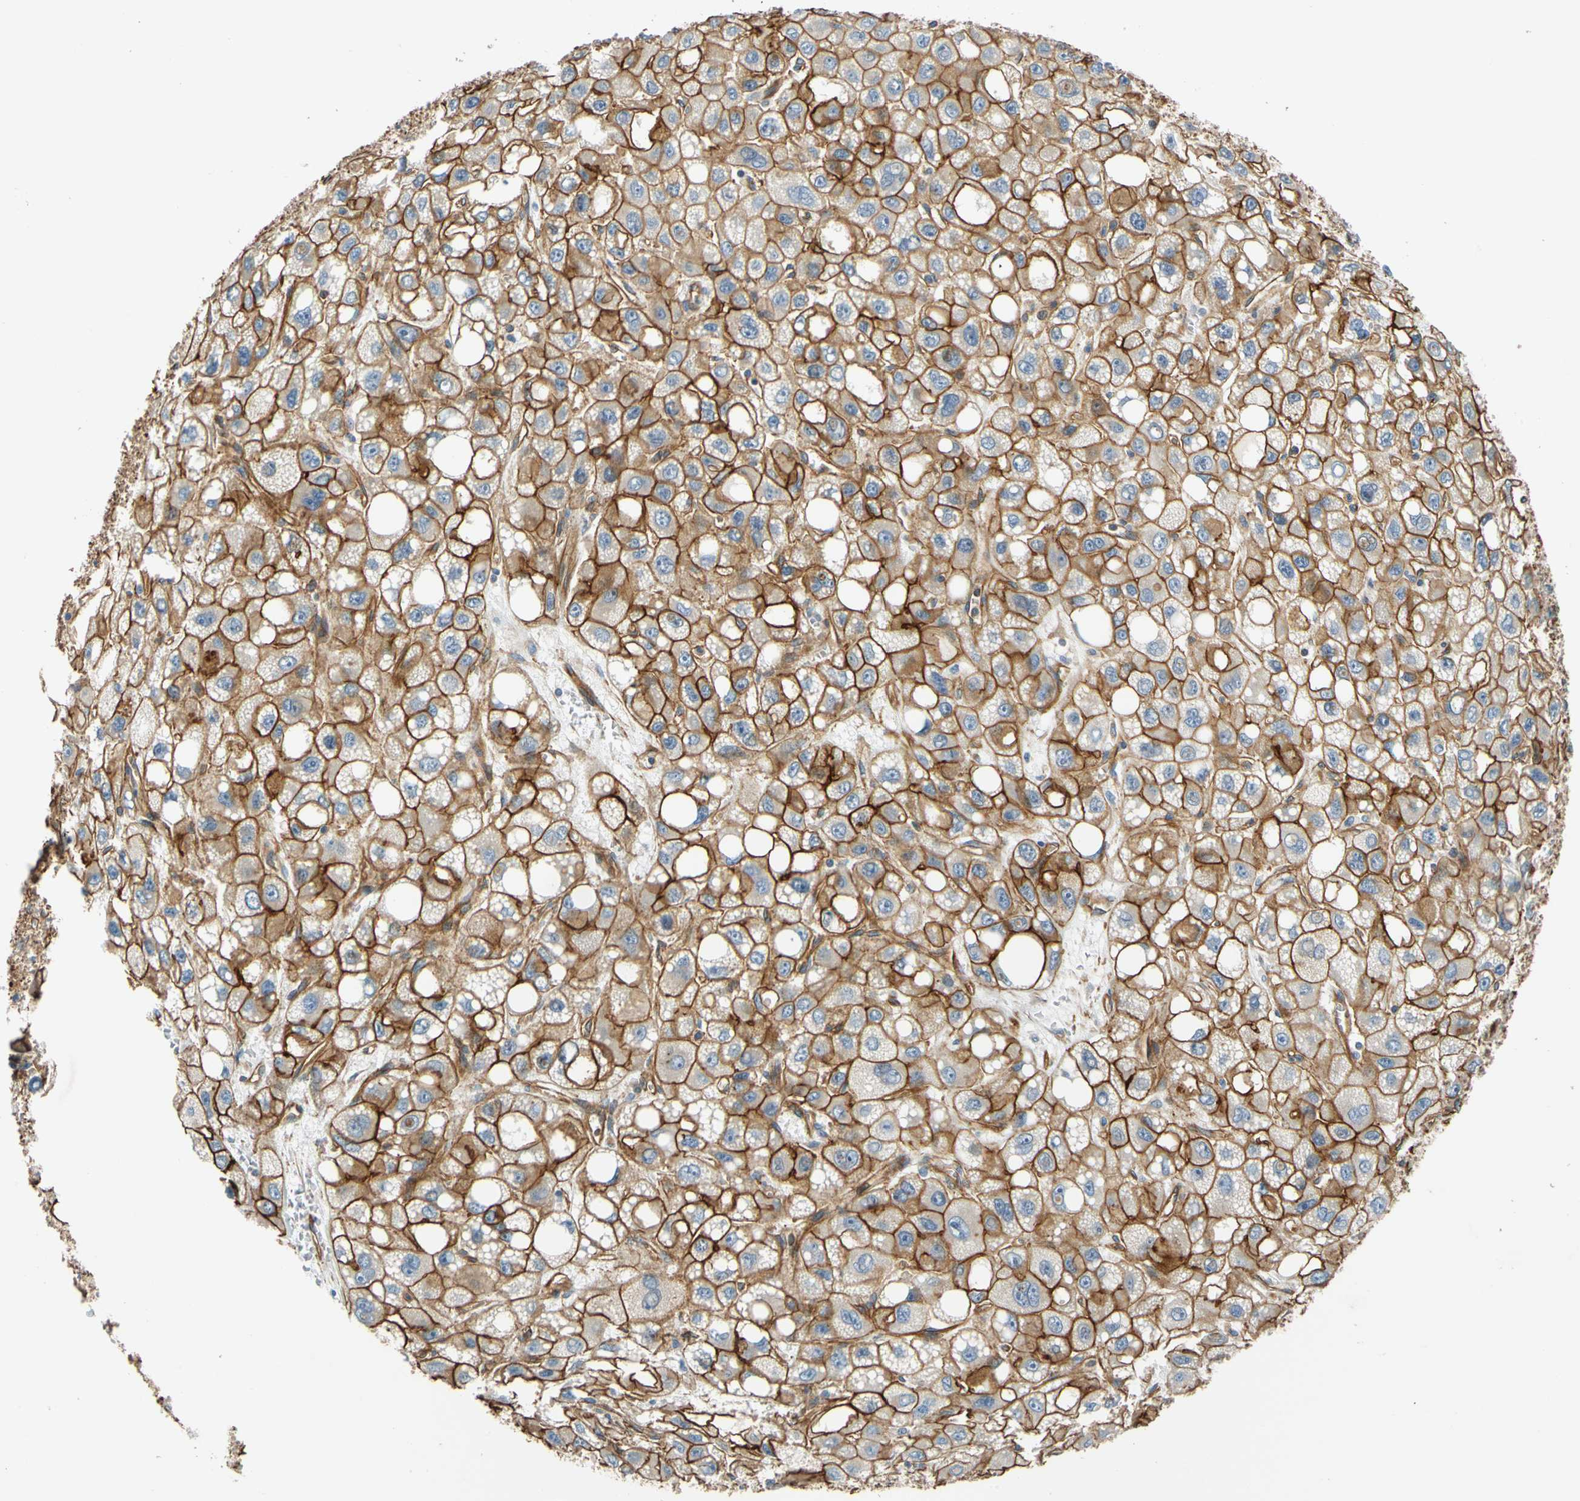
{"staining": {"intensity": "strong", "quantity": ">75%", "location": "cytoplasmic/membranous"}, "tissue": "liver cancer", "cell_type": "Tumor cells", "image_type": "cancer", "snomed": [{"axis": "morphology", "description": "Carcinoma, Hepatocellular, NOS"}, {"axis": "topography", "description": "Liver"}], "caption": "A high-resolution histopathology image shows immunohistochemistry (IHC) staining of liver cancer (hepatocellular carcinoma), which demonstrates strong cytoplasmic/membranous staining in about >75% of tumor cells.", "gene": "SPTAN1", "patient": {"sex": "male", "age": 55}}